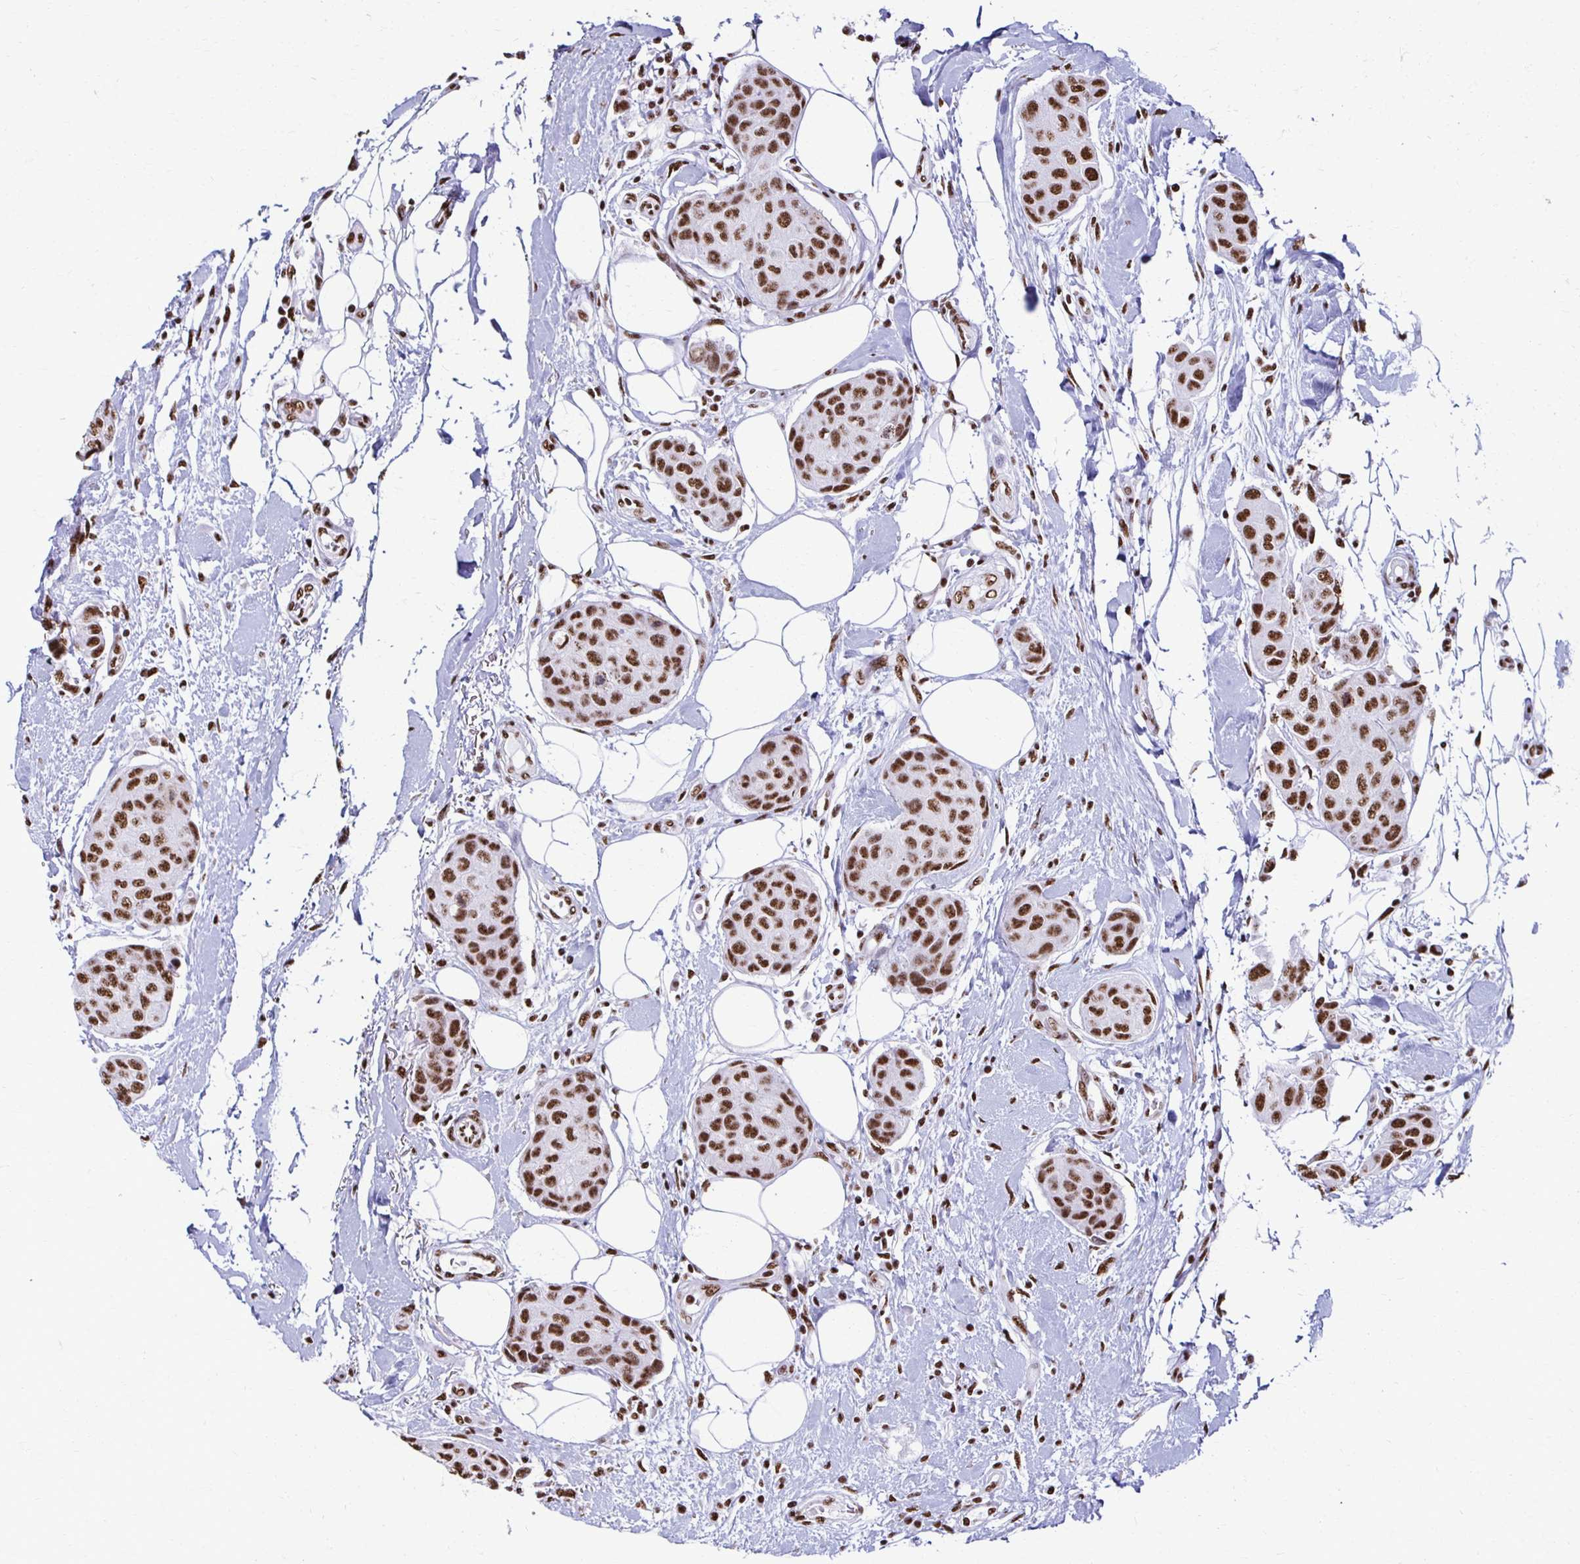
{"staining": {"intensity": "strong", "quantity": ">75%", "location": "nuclear"}, "tissue": "breast cancer", "cell_type": "Tumor cells", "image_type": "cancer", "snomed": [{"axis": "morphology", "description": "Duct carcinoma"}, {"axis": "topography", "description": "Breast"}, {"axis": "topography", "description": "Lymph node"}], "caption": "IHC histopathology image of neoplastic tissue: intraductal carcinoma (breast) stained using immunohistochemistry (IHC) displays high levels of strong protein expression localized specifically in the nuclear of tumor cells, appearing as a nuclear brown color.", "gene": "NONO", "patient": {"sex": "female", "age": 80}}